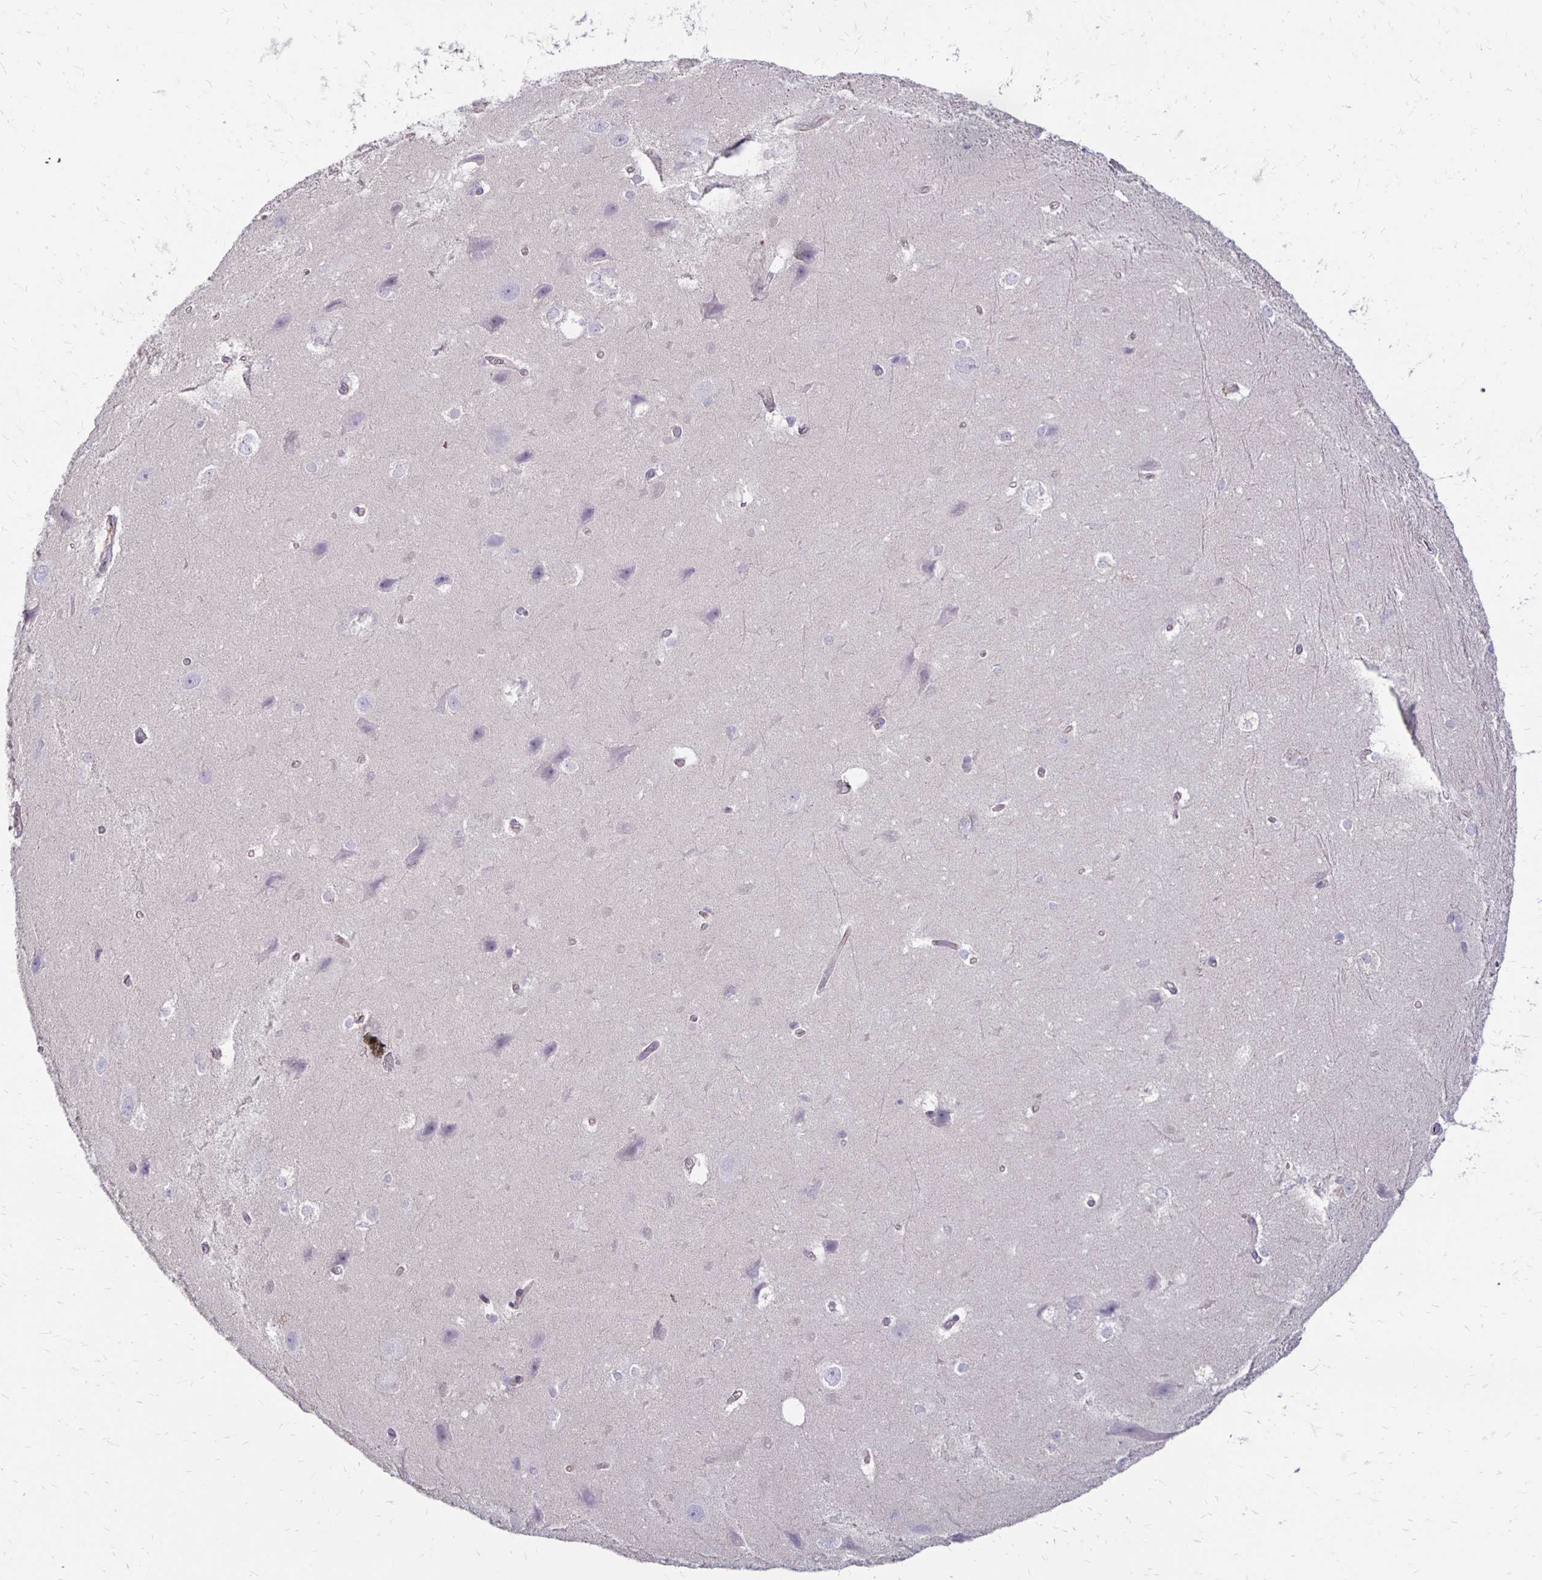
{"staining": {"intensity": "negative", "quantity": "none", "location": "none"}, "tissue": "hippocampus", "cell_type": "Glial cells", "image_type": "normal", "snomed": [{"axis": "morphology", "description": "Normal tissue, NOS"}, {"axis": "topography", "description": "Cerebral cortex"}, {"axis": "topography", "description": "Hippocampus"}], "caption": "Micrograph shows no significant protein staining in glial cells of normal hippocampus.", "gene": "KATNBL1", "patient": {"sex": "female", "age": 19}}